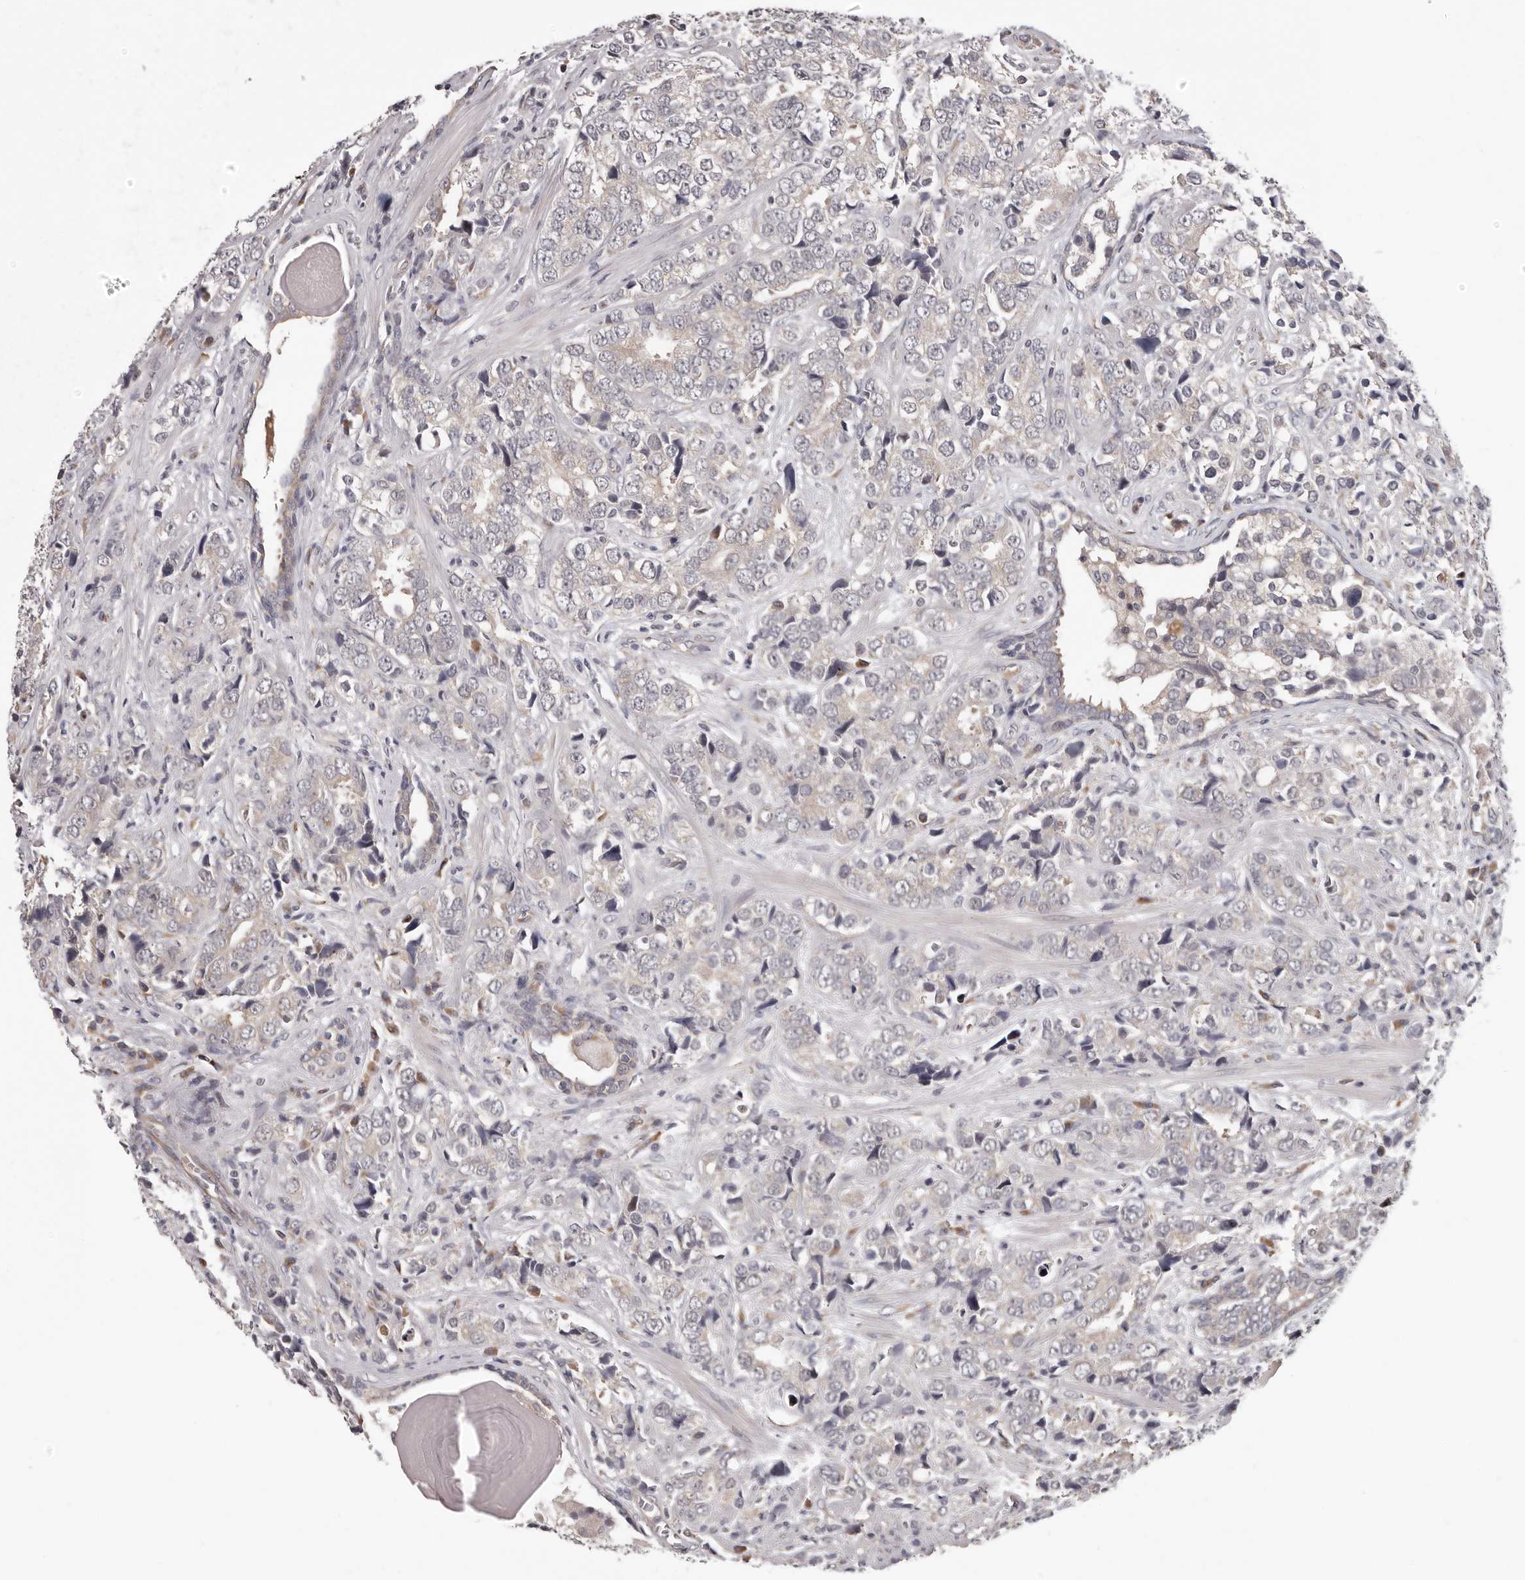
{"staining": {"intensity": "weak", "quantity": "<25%", "location": "cytoplasmic/membranous"}, "tissue": "prostate cancer", "cell_type": "Tumor cells", "image_type": "cancer", "snomed": [{"axis": "morphology", "description": "Adenocarcinoma, High grade"}, {"axis": "topography", "description": "Prostate"}], "caption": "Tumor cells are negative for brown protein staining in prostate adenocarcinoma (high-grade). (Immunohistochemistry (ihc), brightfield microscopy, high magnification).", "gene": "MED8", "patient": {"sex": "male", "age": 71}}